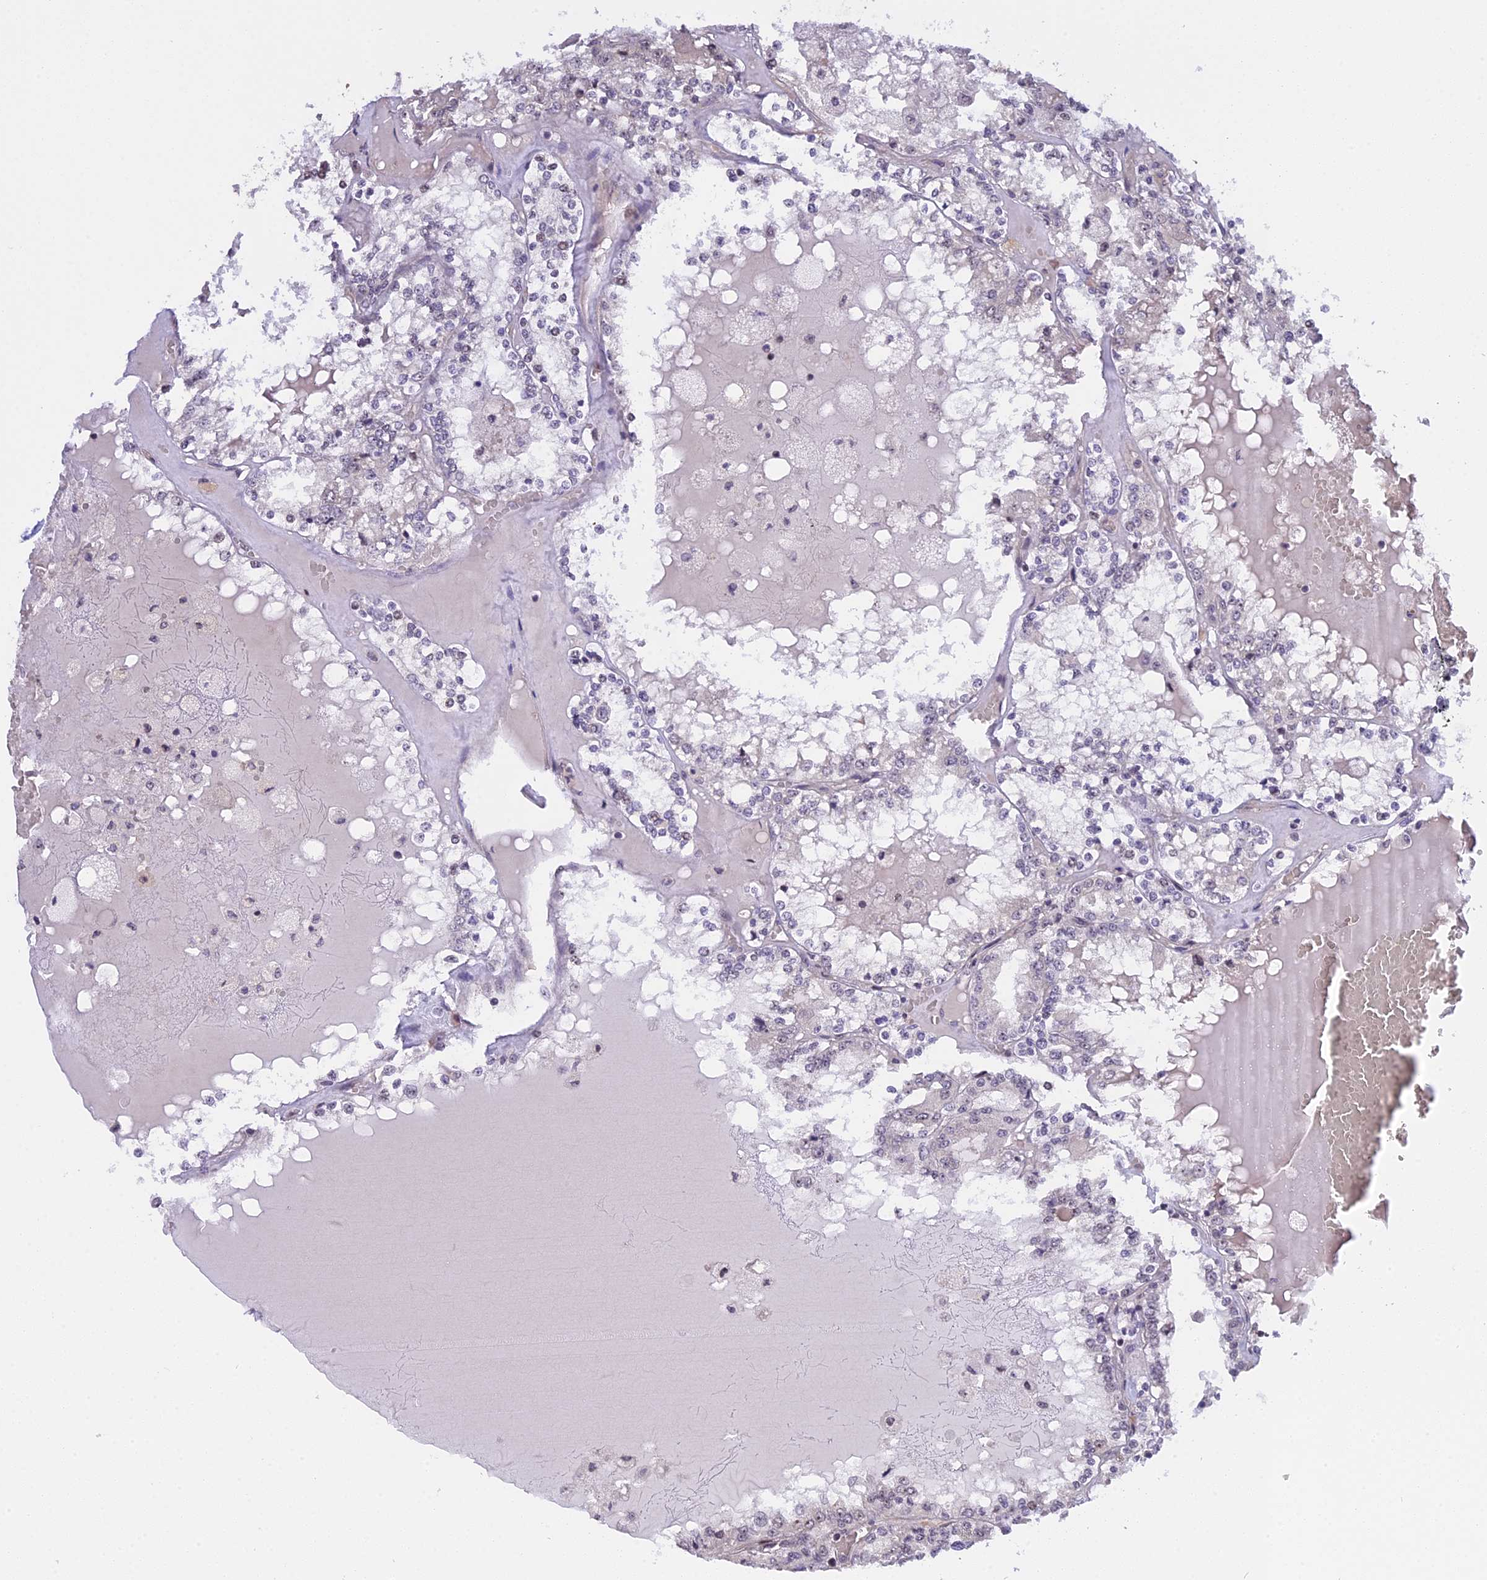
{"staining": {"intensity": "negative", "quantity": "none", "location": "none"}, "tissue": "renal cancer", "cell_type": "Tumor cells", "image_type": "cancer", "snomed": [{"axis": "morphology", "description": "Adenocarcinoma, NOS"}, {"axis": "topography", "description": "Kidney"}], "caption": "Protein analysis of renal cancer (adenocarcinoma) displays no significant positivity in tumor cells.", "gene": "MGA", "patient": {"sex": "female", "age": 56}}